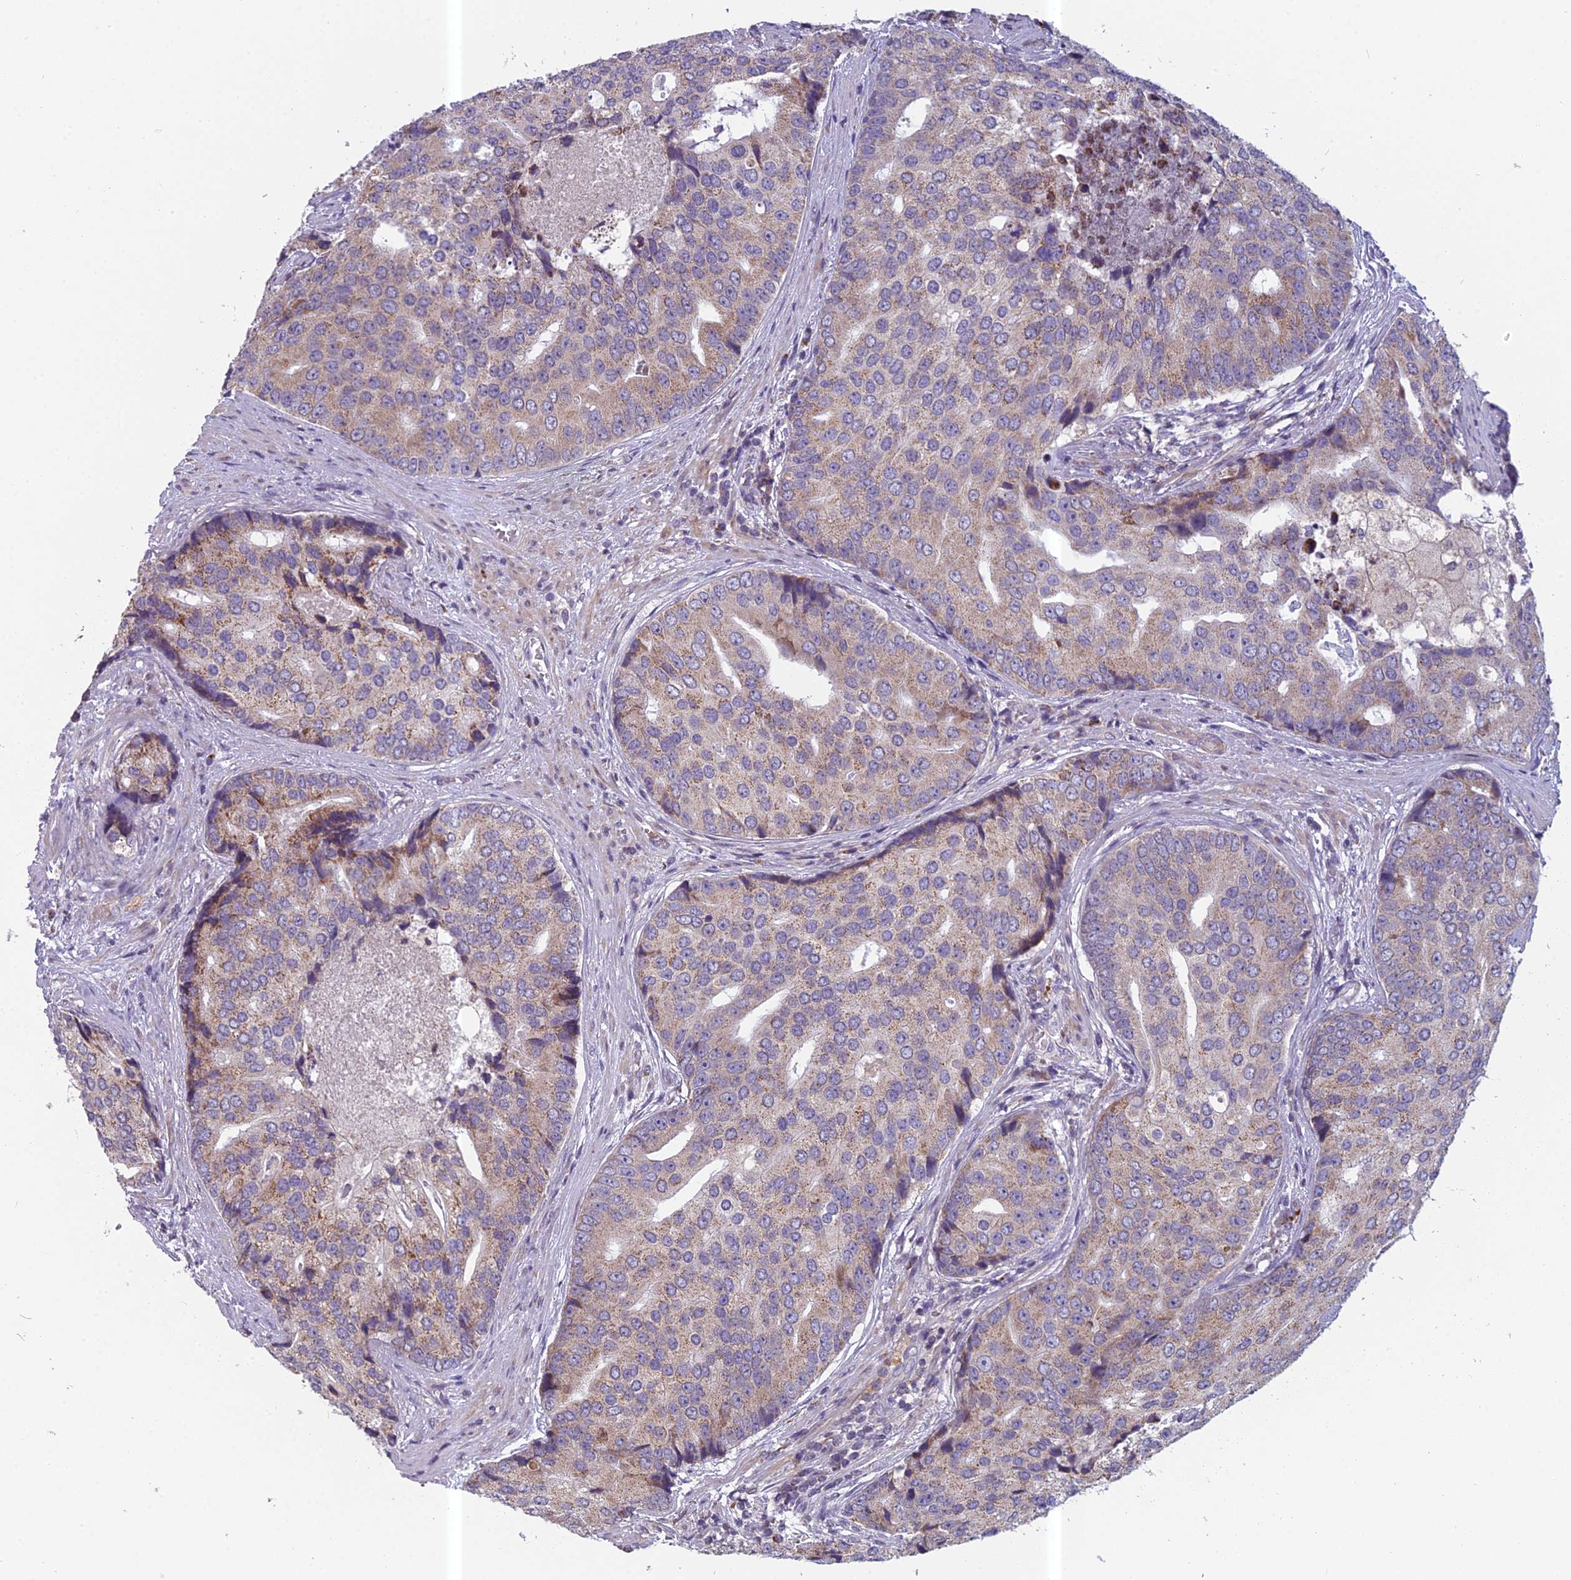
{"staining": {"intensity": "weak", "quantity": "25%-75%", "location": "cytoplasmic/membranous"}, "tissue": "prostate cancer", "cell_type": "Tumor cells", "image_type": "cancer", "snomed": [{"axis": "morphology", "description": "Adenocarcinoma, High grade"}, {"axis": "topography", "description": "Prostate"}], "caption": "Immunohistochemistry (IHC) (DAB (3,3'-diaminobenzidine)) staining of prostate adenocarcinoma (high-grade) displays weak cytoplasmic/membranous protein staining in about 25%-75% of tumor cells.", "gene": "ENSG00000188897", "patient": {"sex": "male", "age": 62}}